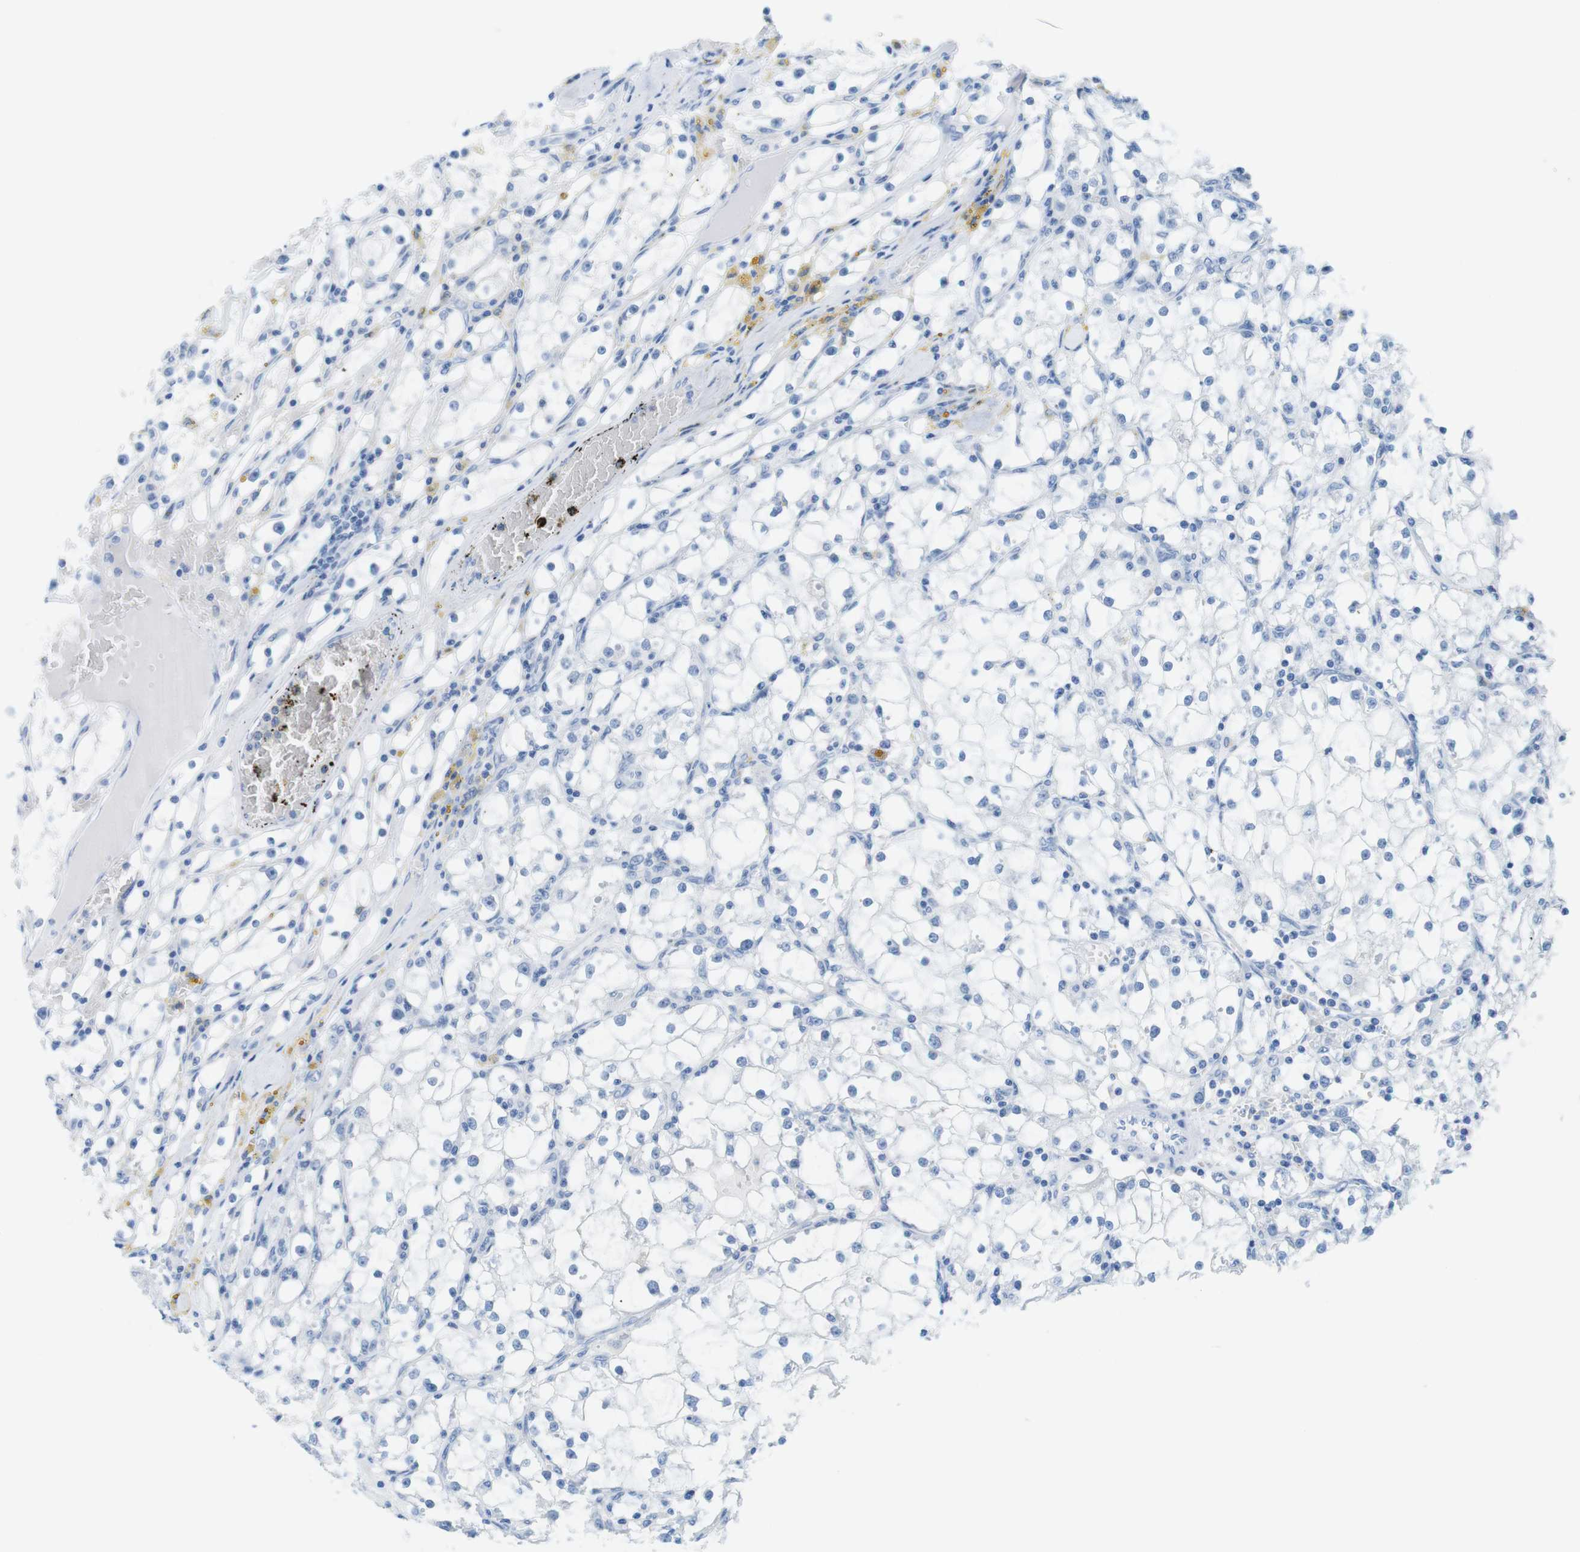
{"staining": {"intensity": "negative", "quantity": "none", "location": "none"}, "tissue": "renal cancer", "cell_type": "Tumor cells", "image_type": "cancer", "snomed": [{"axis": "morphology", "description": "Adenocarcinoma, NOS"}, {"axis": "topography", "description": "Kidney"}], "caption": "Adenocarcinoma (renal) stained for a protein using immunohistochemistry displays no expression tumor cells.", "gene": "OPN1SW", "patient": {"sex": "male", "age": 56}}